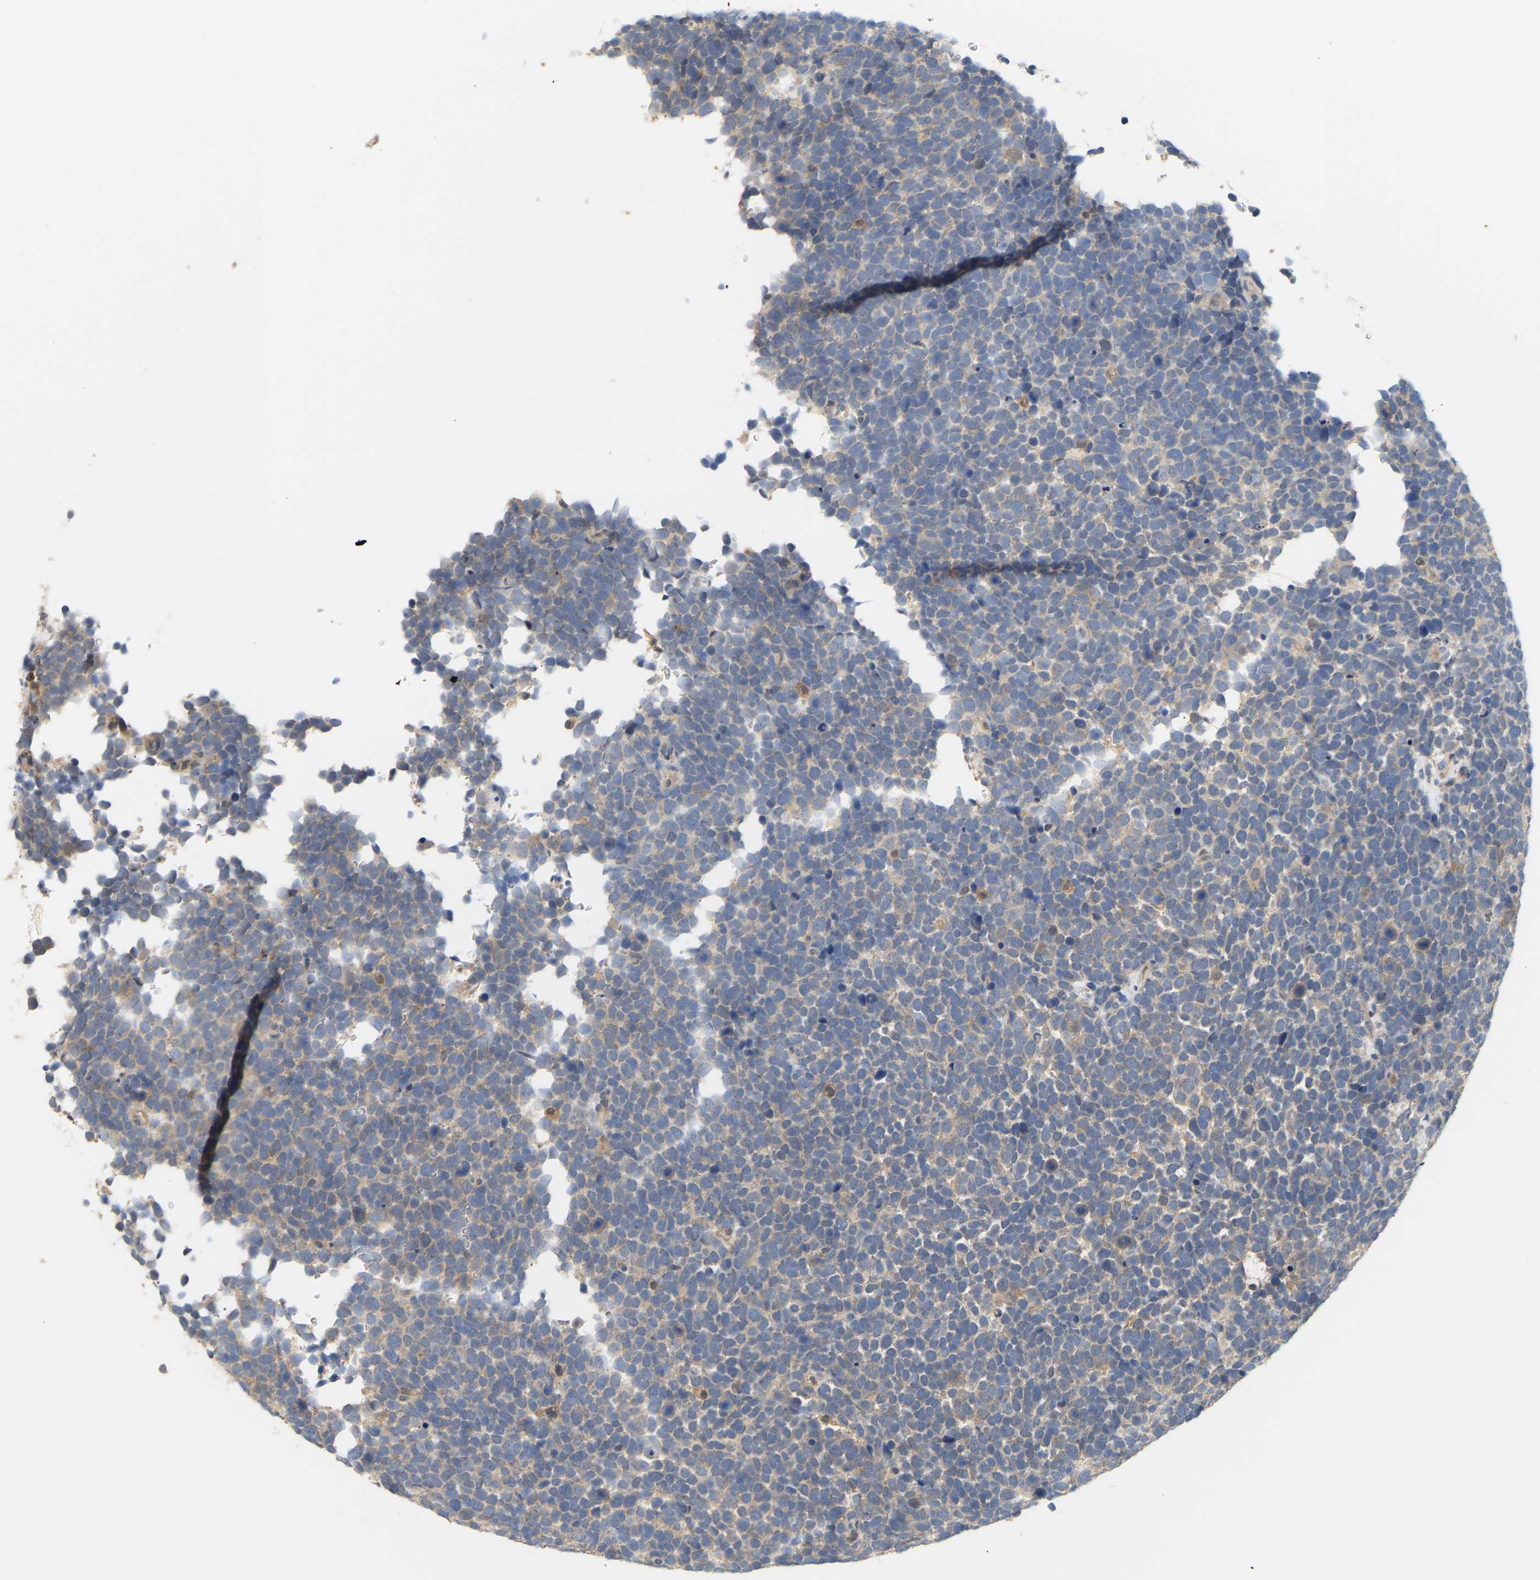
{"staining": {"intensity": "weak", "quantity": "<25%", "location": "cytoplasmic/membranous"}, "tissue": "urothelial cancer", "cell_type": "Tumor cells", "image_type": "cancer", "snomed": [{"axis": "morphology", "description": "Urothelial carcinoma, High grade"}, {"axis": "topography", "description": "Urinary bladder"}], "caption": "IHC micrograph of urothelial cancer stained for a protein (brown), which reveals no positivity in tumor cells.", "gene": "TPMT", "patient": {"sex": "female", "age": 82}}